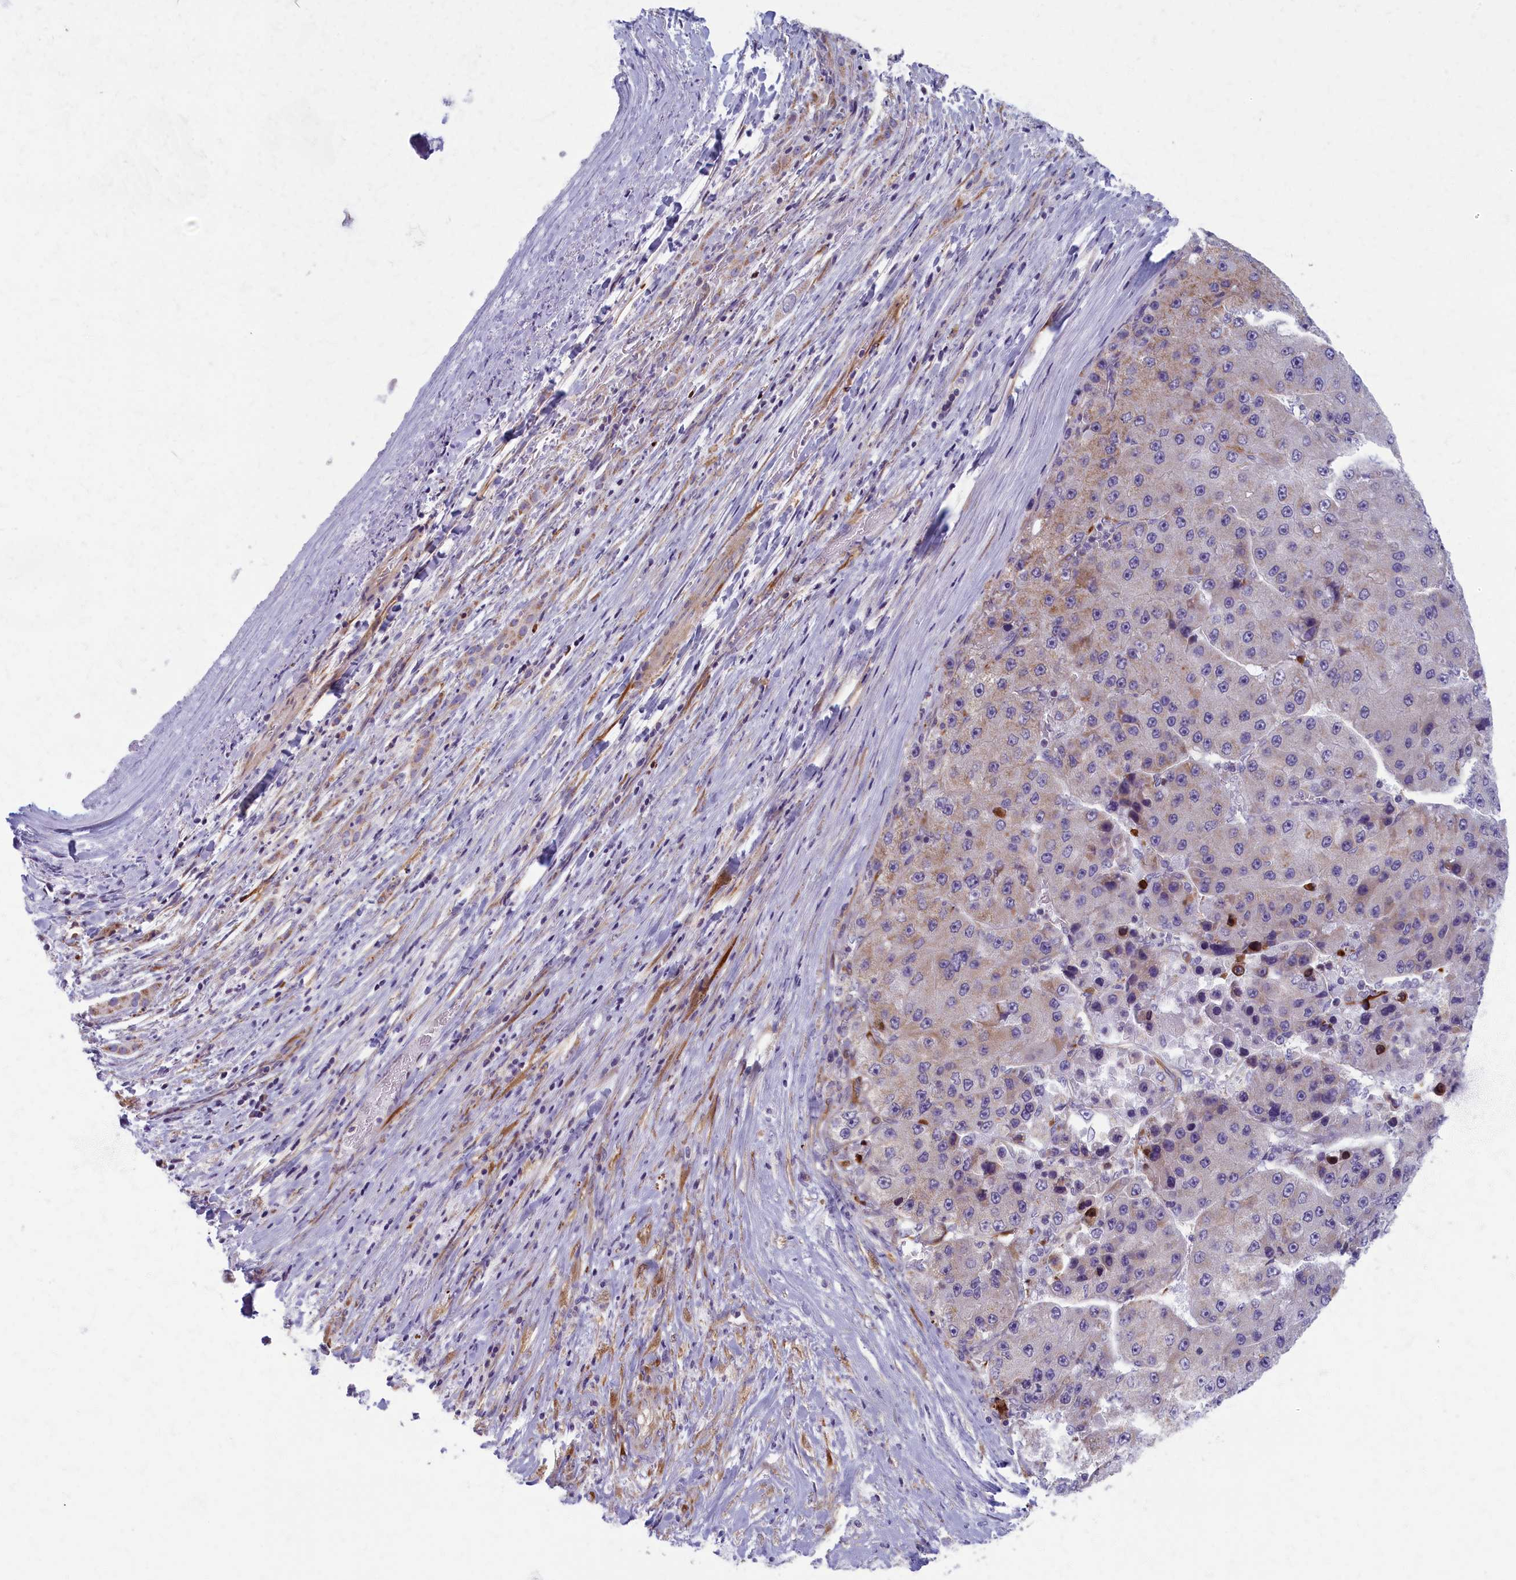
{"staining": {"intensity": "moderate", "quantity": "<25%", "location": "cytoplasmic/membranous"}, "tissue": "liver cancer", "cell_type": "Tumor cells", "image_type": "cancer", "snomed": [{"axis": "morphology", "description": "Carcinoma, Hepatocellular, NOS"}, {"axis": "topography", "description": "Liver"}], "caption": "Immunohistochemical staining of human liver cancer (hepatocellular carcinoma) demonstrates low levels of moderate cytoplasmic/membranous protein positivity in approximately <25% of tumor cells. (DAB IHC, brown staining for protein, blue staining for nuclei).", "gene": "MRPS25", "patient": {"sex": "female", "age": 73}}